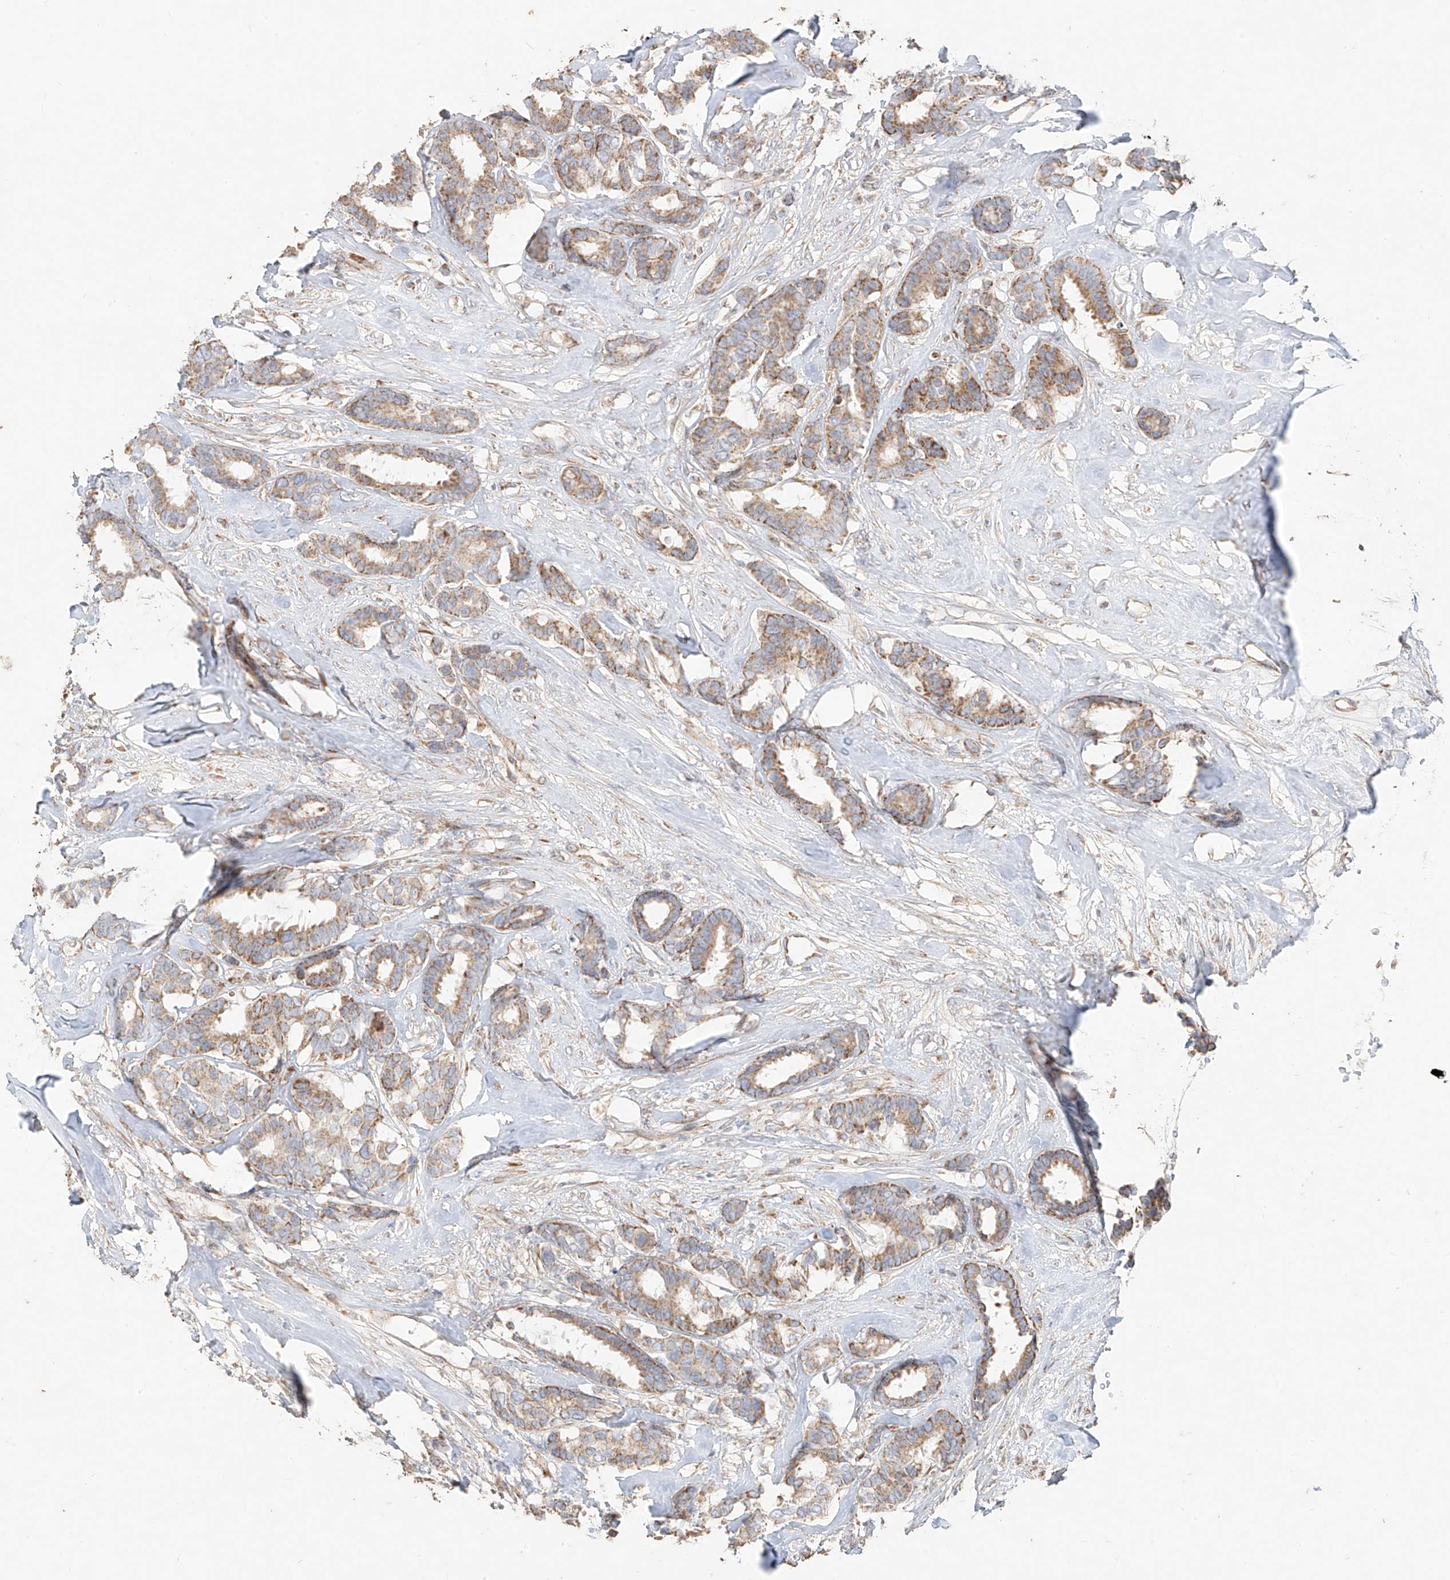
{"staining": {"intensity": "moderate", "quantity": "25%-75%", "location": "cytoplasmic/membranous"}, "tissue": "breast cancer", "cell_type": "Tumor cells", "image_type": "cancer", "snomed": [{"axis": "morphology", "description": "Duct carcinoma"}, {"axis": "topography", "description": "Breast"}], "caption": "Protein positivity by immunohistochemistry (IHC) reveals moderate cytoplasmic/membranous positivity in approximately 25%-75% of tumor cells in breast cancer.", "gene": "COLGALT2", "patient": {"sex": "female", "age": 87}}